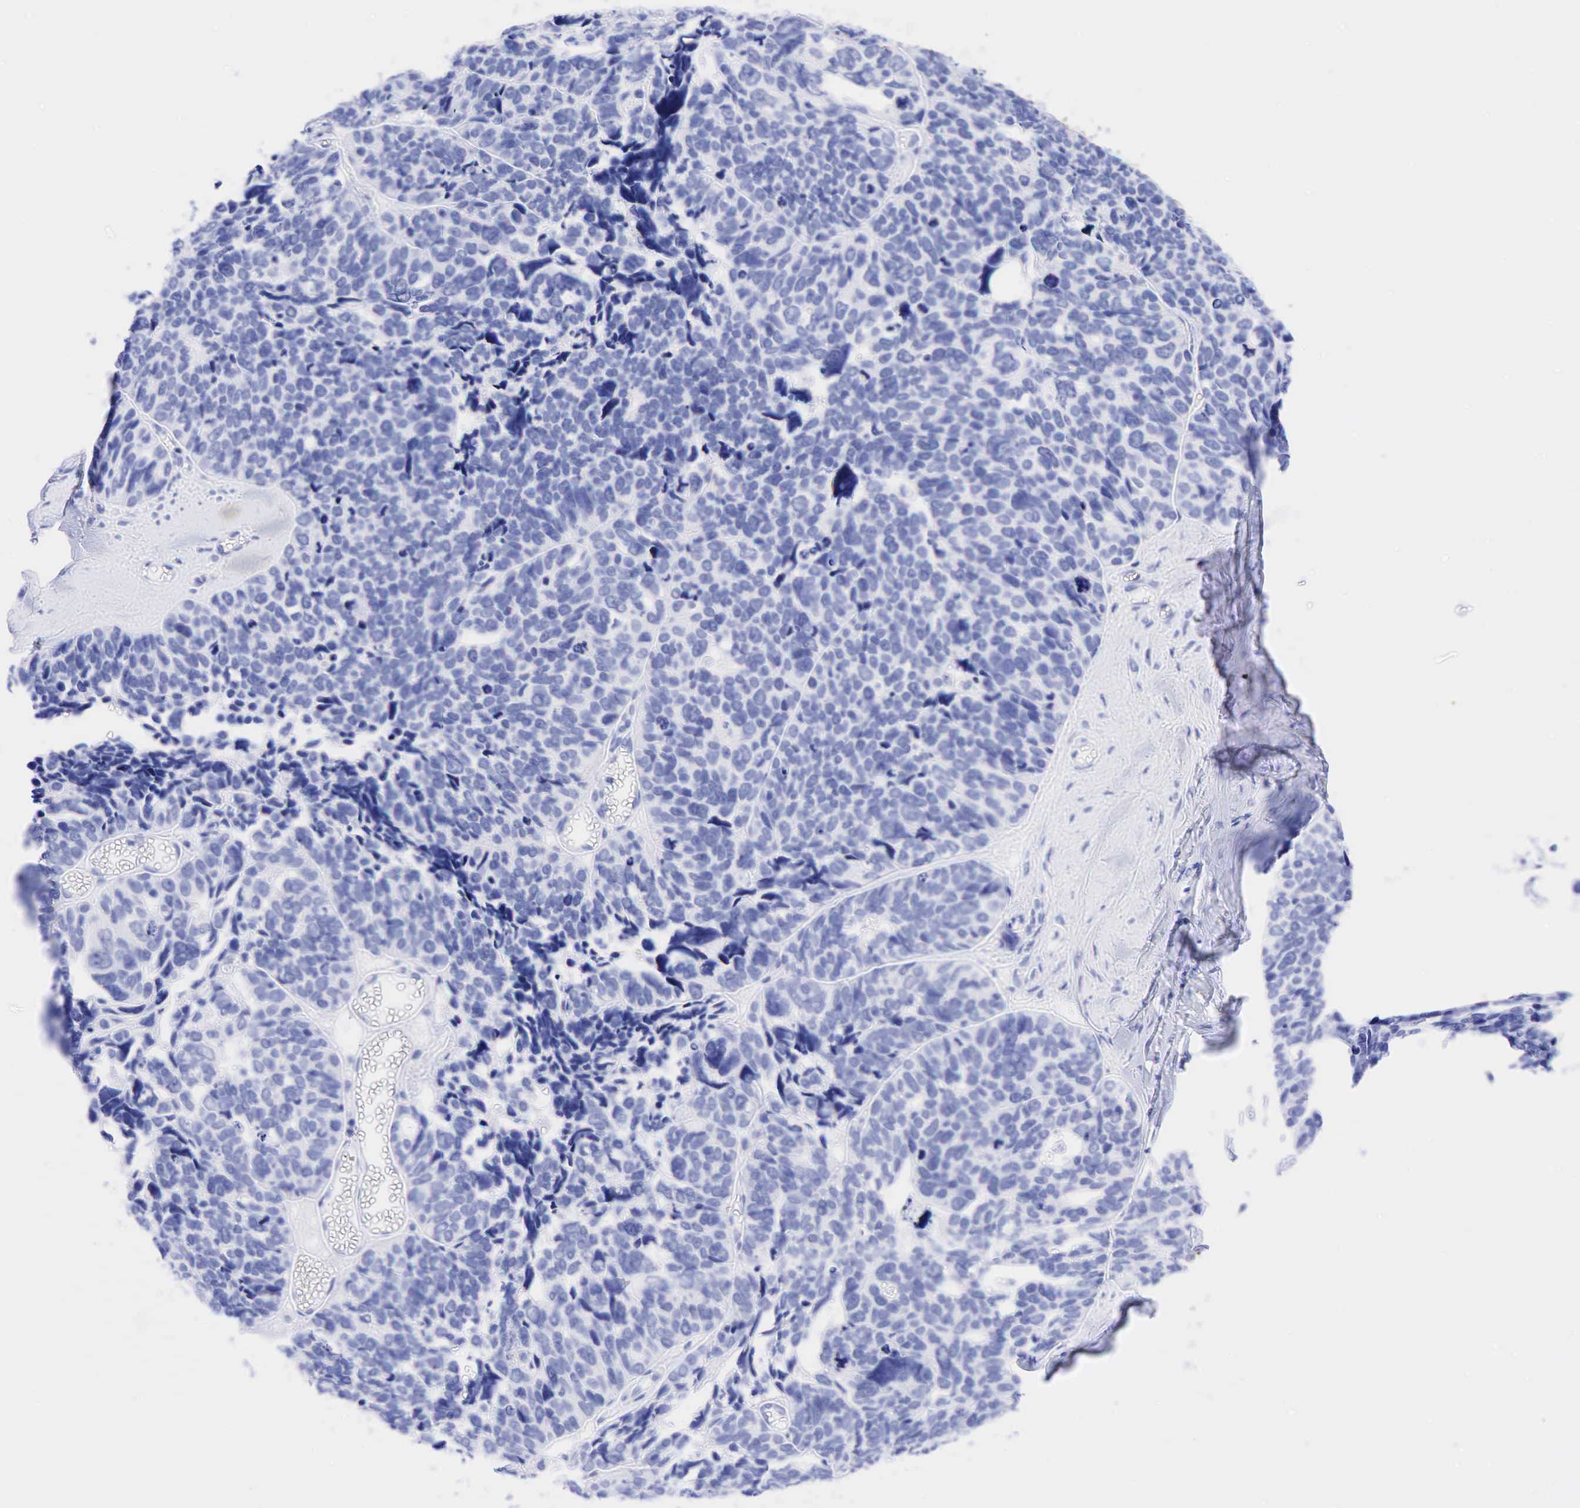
{"staining": {"intensity": "negative", "quantity": "none", "location": "none"}, "tissue": "ovarian cancer", "cell_type": "Tumor cells", "image_type": "cancer", "snomed": [{"axis": "morphology", "description": "Cystadenocarcinoma, serous, NOS"}, {"axis": "topography", "description": "Ovary"}], "caption": "This is an IHC micrograph of ovarian cancer. There is no expression in tumor cells.", "gene": "CEACAM5", "patient": {"sex": "female", "age": 77}}